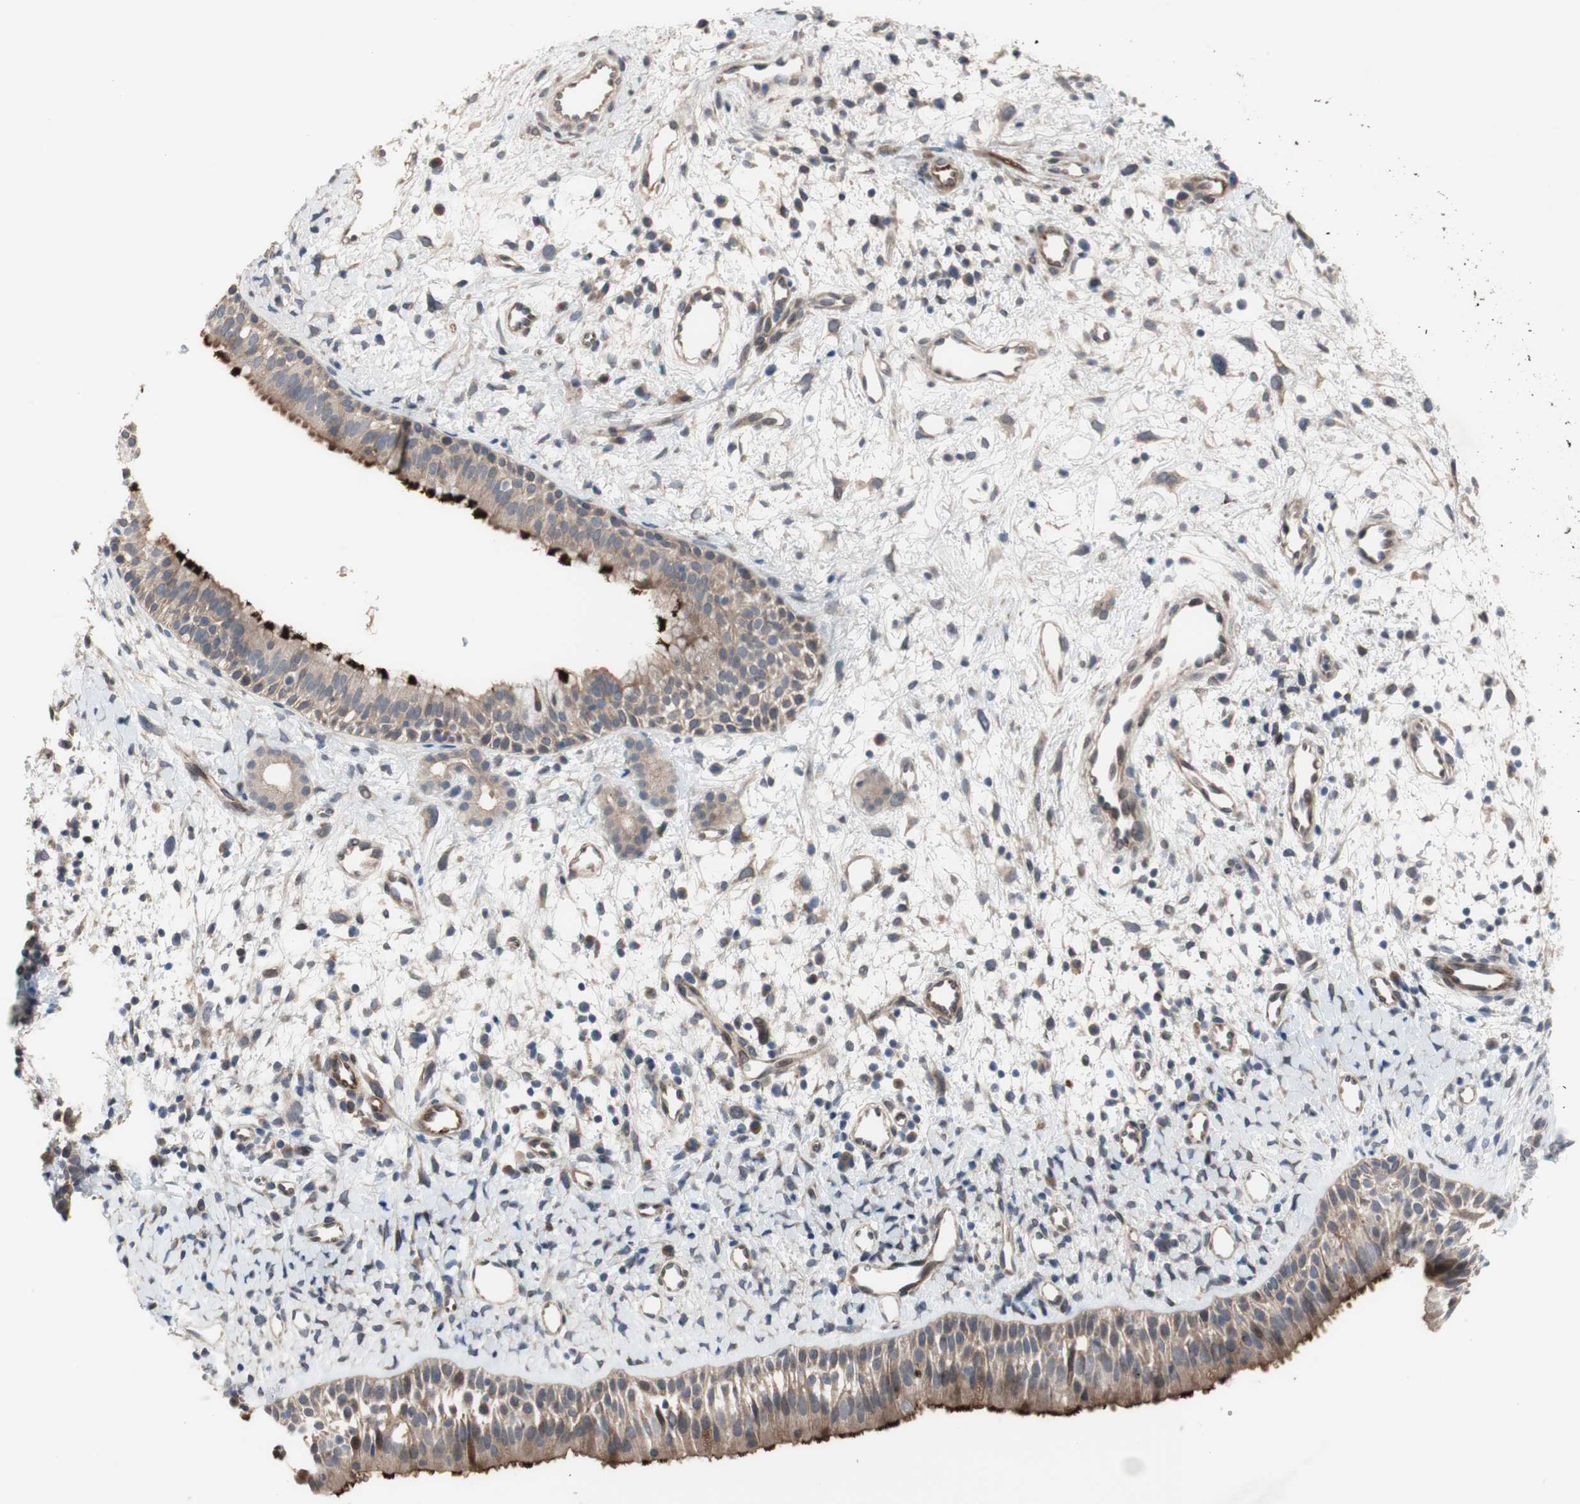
{"staining": {"intensity": "moderate", "quantity": ">75%", "location": "cytoplasmic/membranous"}, "tissue": "nasopharynx", "cell_type": "Respiratory epithelial cells", "image_type": "normal", "snomed": [{"axis": "morphology", "description": "Normal tissue, NOS"}, {"axis": "topography", "description": "Nasopharynx"}], "caption": "Immunohistochemical staining of normal nasopharynx demonstrates >75% levels of moderate cytoplasmic/membranous protein staining in about >75% of respiratory epithelial cells. Nuclei are stained in blue.", "gene": "OAZ1", "patient": {"sex": "male", "age": 22}}